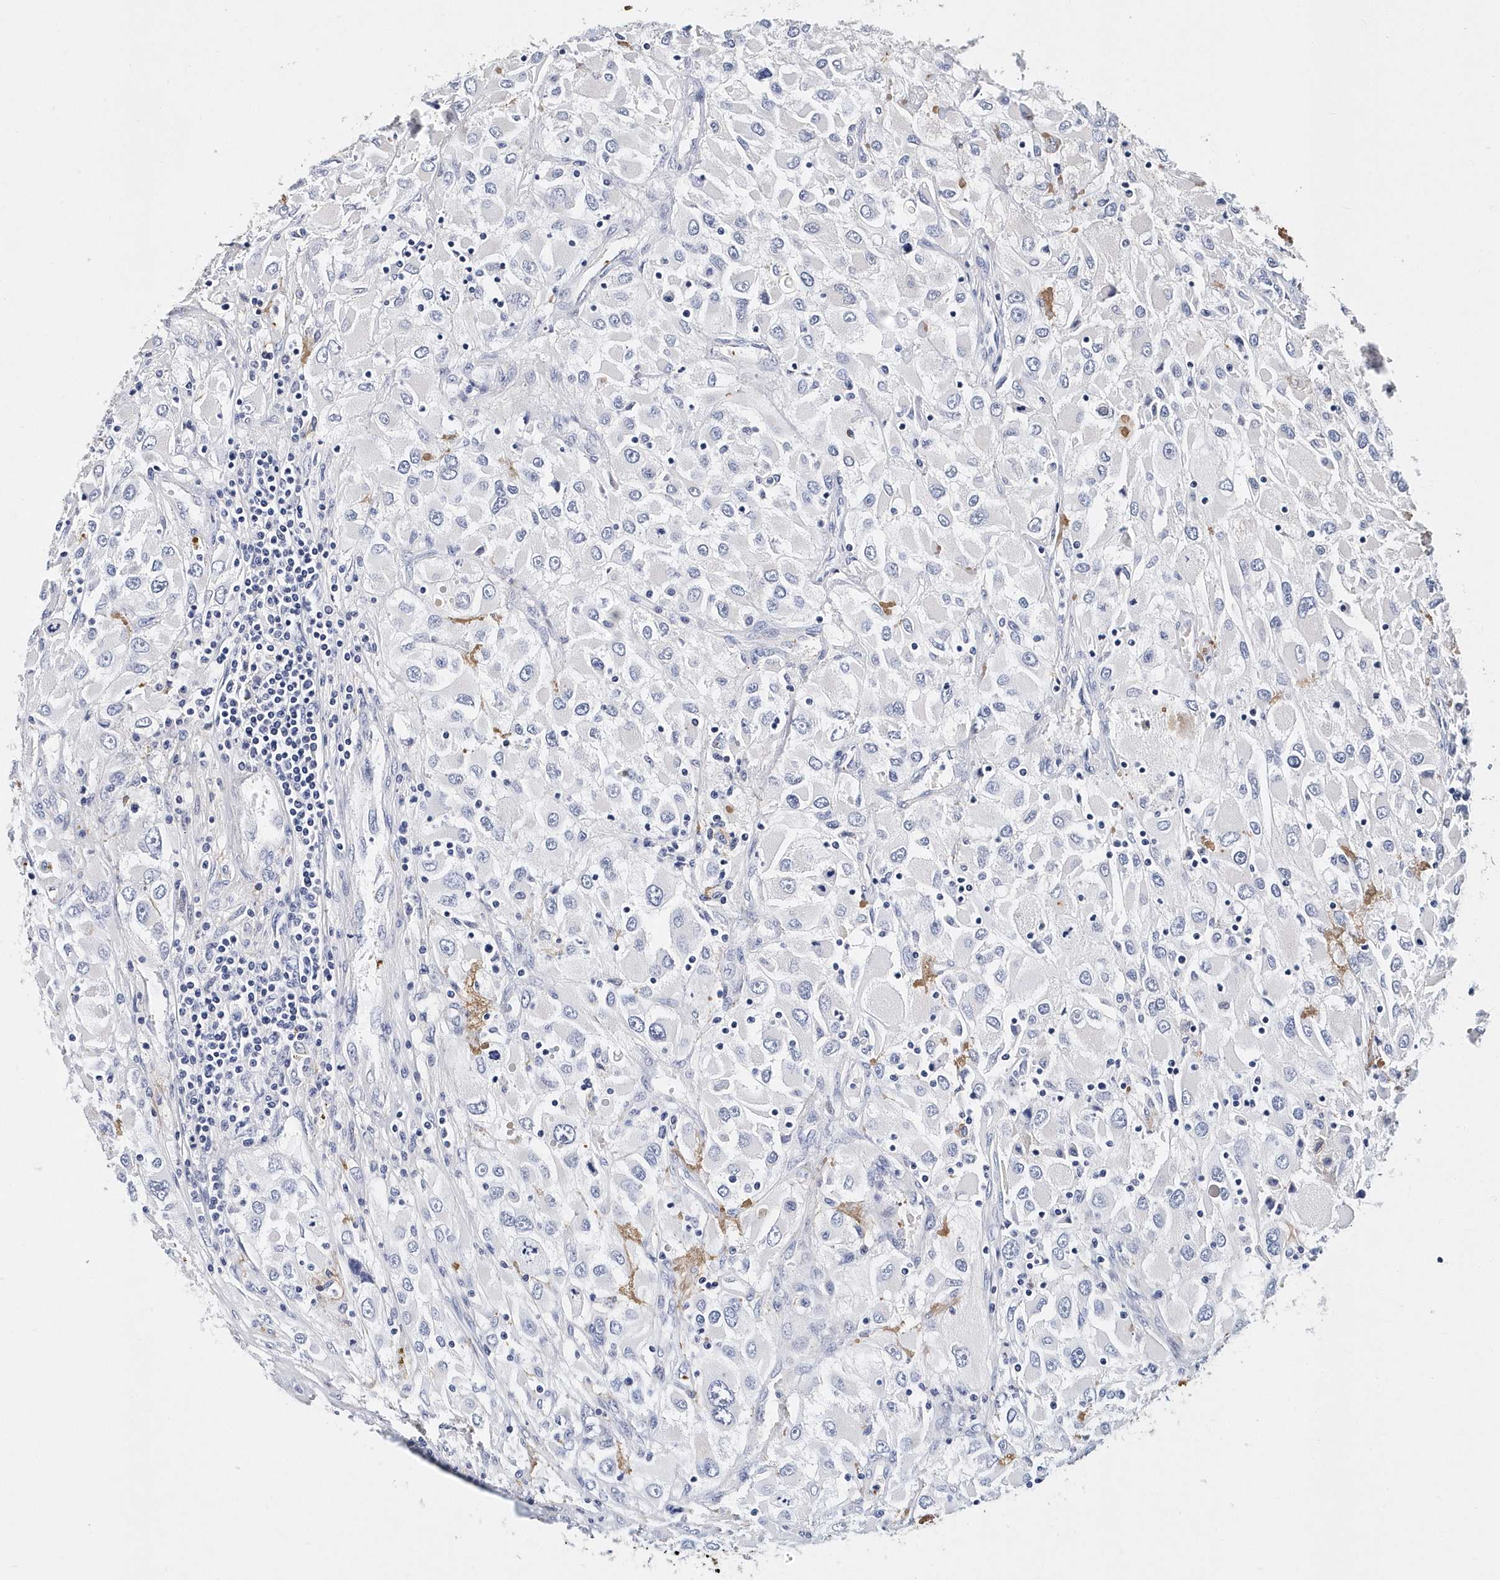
{"staining": {"intensity": "negative", "quantity": "none", "location": "none"}, "tissue": "renal cancer", "cell_type": "Tumor cells", "image_type": "cancer", "snomed": [{"axis": "morphology", "description": "Adenocarcinoma, NOS"}, {"axis": "topography", "description": "Kidney"}], "caption": "A high-resolution image shows IHC staining of renal cancer, which shows no significant expression in tumor cells. (DAB immunohistochemistry (IHC) with hematoxylin counter stain).", "gene": "ITGA2B", "patient": {"sex": "female", "age": 52}}